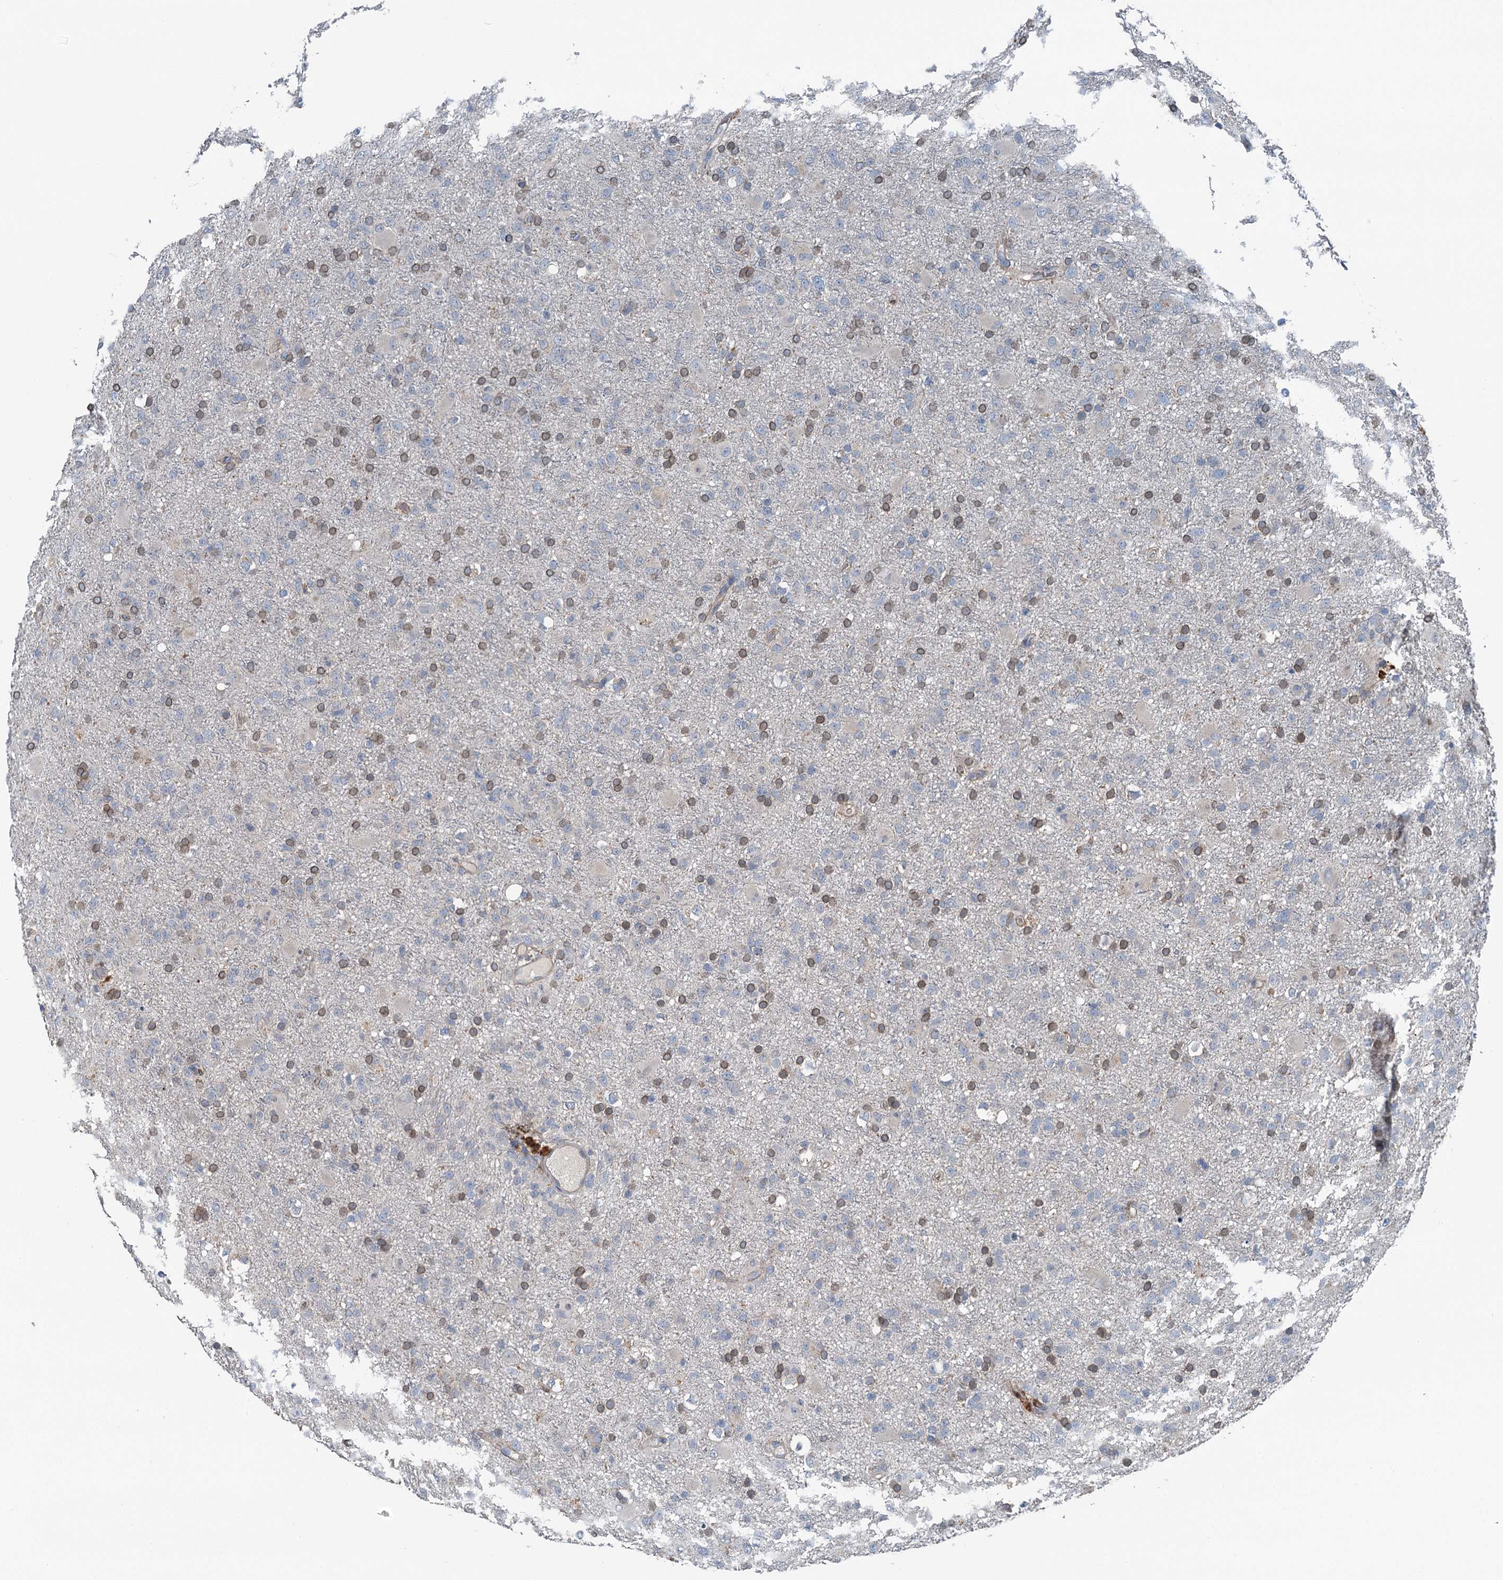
{"staining": {"intensity": "weak", "quantity": "25%-75%", "location": "cytoplasmic/membranous"}, "tissue": "glioma", "cell_type": "Tumor cells", "image_type": "cancer", "snomed": [{"axis": "morphology", "description": "Glioma, malignant, Low grade"}, {"axis": "topography", "description": "Brain"}], "caption": "There is low levels of weak cytoplasmic/membranous expression in tumor cells of malignant low-grade glioma, as demonstrated by immunohistochemical staining (brown color).", "gene": "C6orf120", "patient": {"sex": "male", "age": 65}}